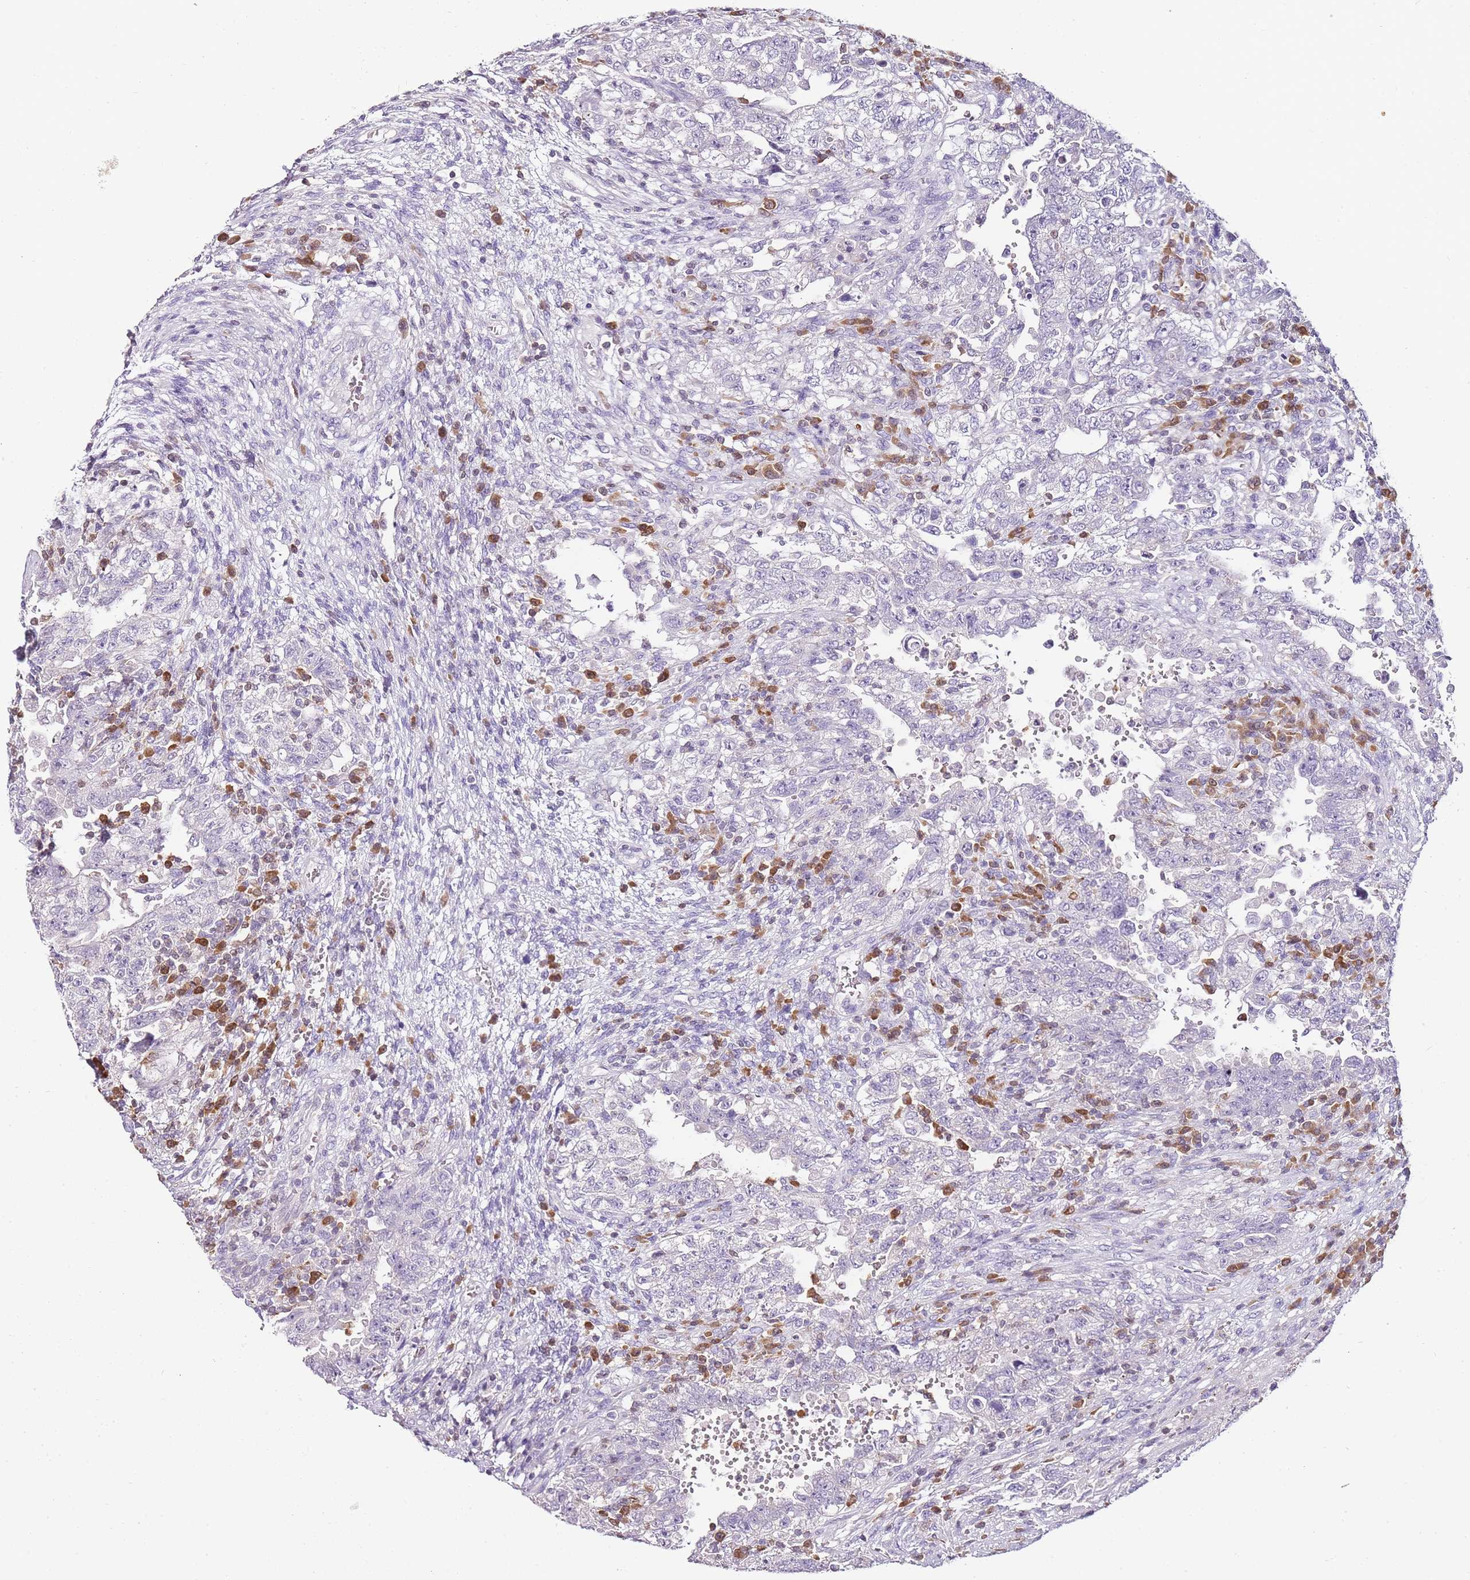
{"staining": {"intensity": "negative", "quantity": "none", "location": "none"}, "tissue": "testis cancer", "cell_type": "Tumor cells", "image_type": "cancer", "snomed": [{"axis": "morphology", "description": "Carcinoma, Embryonal, NOS"}, {"axis": "topography", "description": "Testis"}], "caption": "Tumor cells are negative for brown protein staining in testis embryonal carcinoma.", "gene": "ZBP1", "patient": {"sex": "male", "age": 26}}